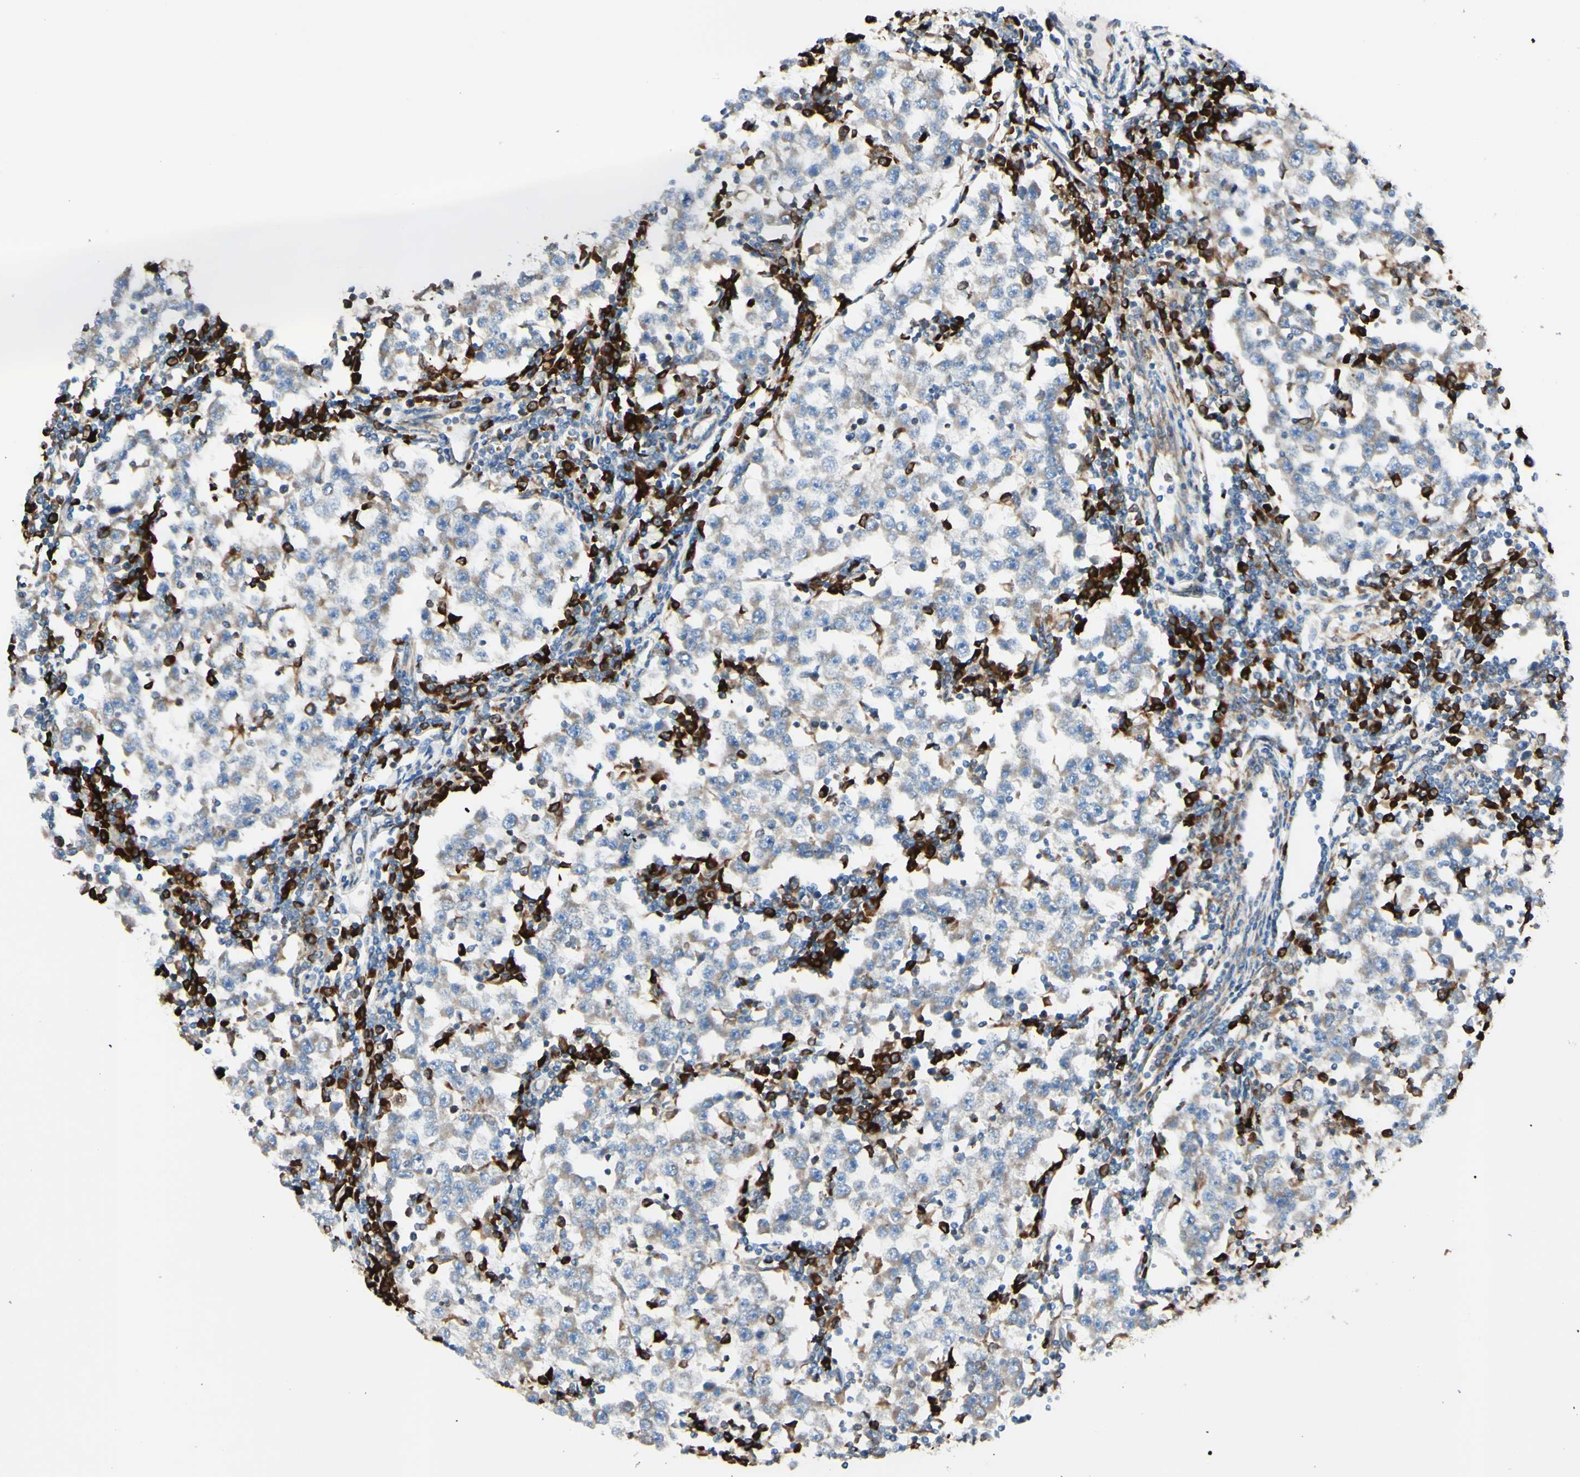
{"staining": {"intensity": "weak", "quantity": "25%-75%", "location": "cytoplasmic/membranous"}, "tissue": "testis cancer", "cell_type": "Tumor cells", "image_type": "cancer", "snomed": [{"axis": "morphology", "description": "Seminoma, NOS"}, {"axis": "topography", "description": "Testis"}], "caption": "The immunohistochemical stain highlights weak cytoplasmic/membranous positivity in tumor cells of seminoma (testis) tissue.", "gene": "DNAJB11", "patient": {"sex": "male", "age": 65}}